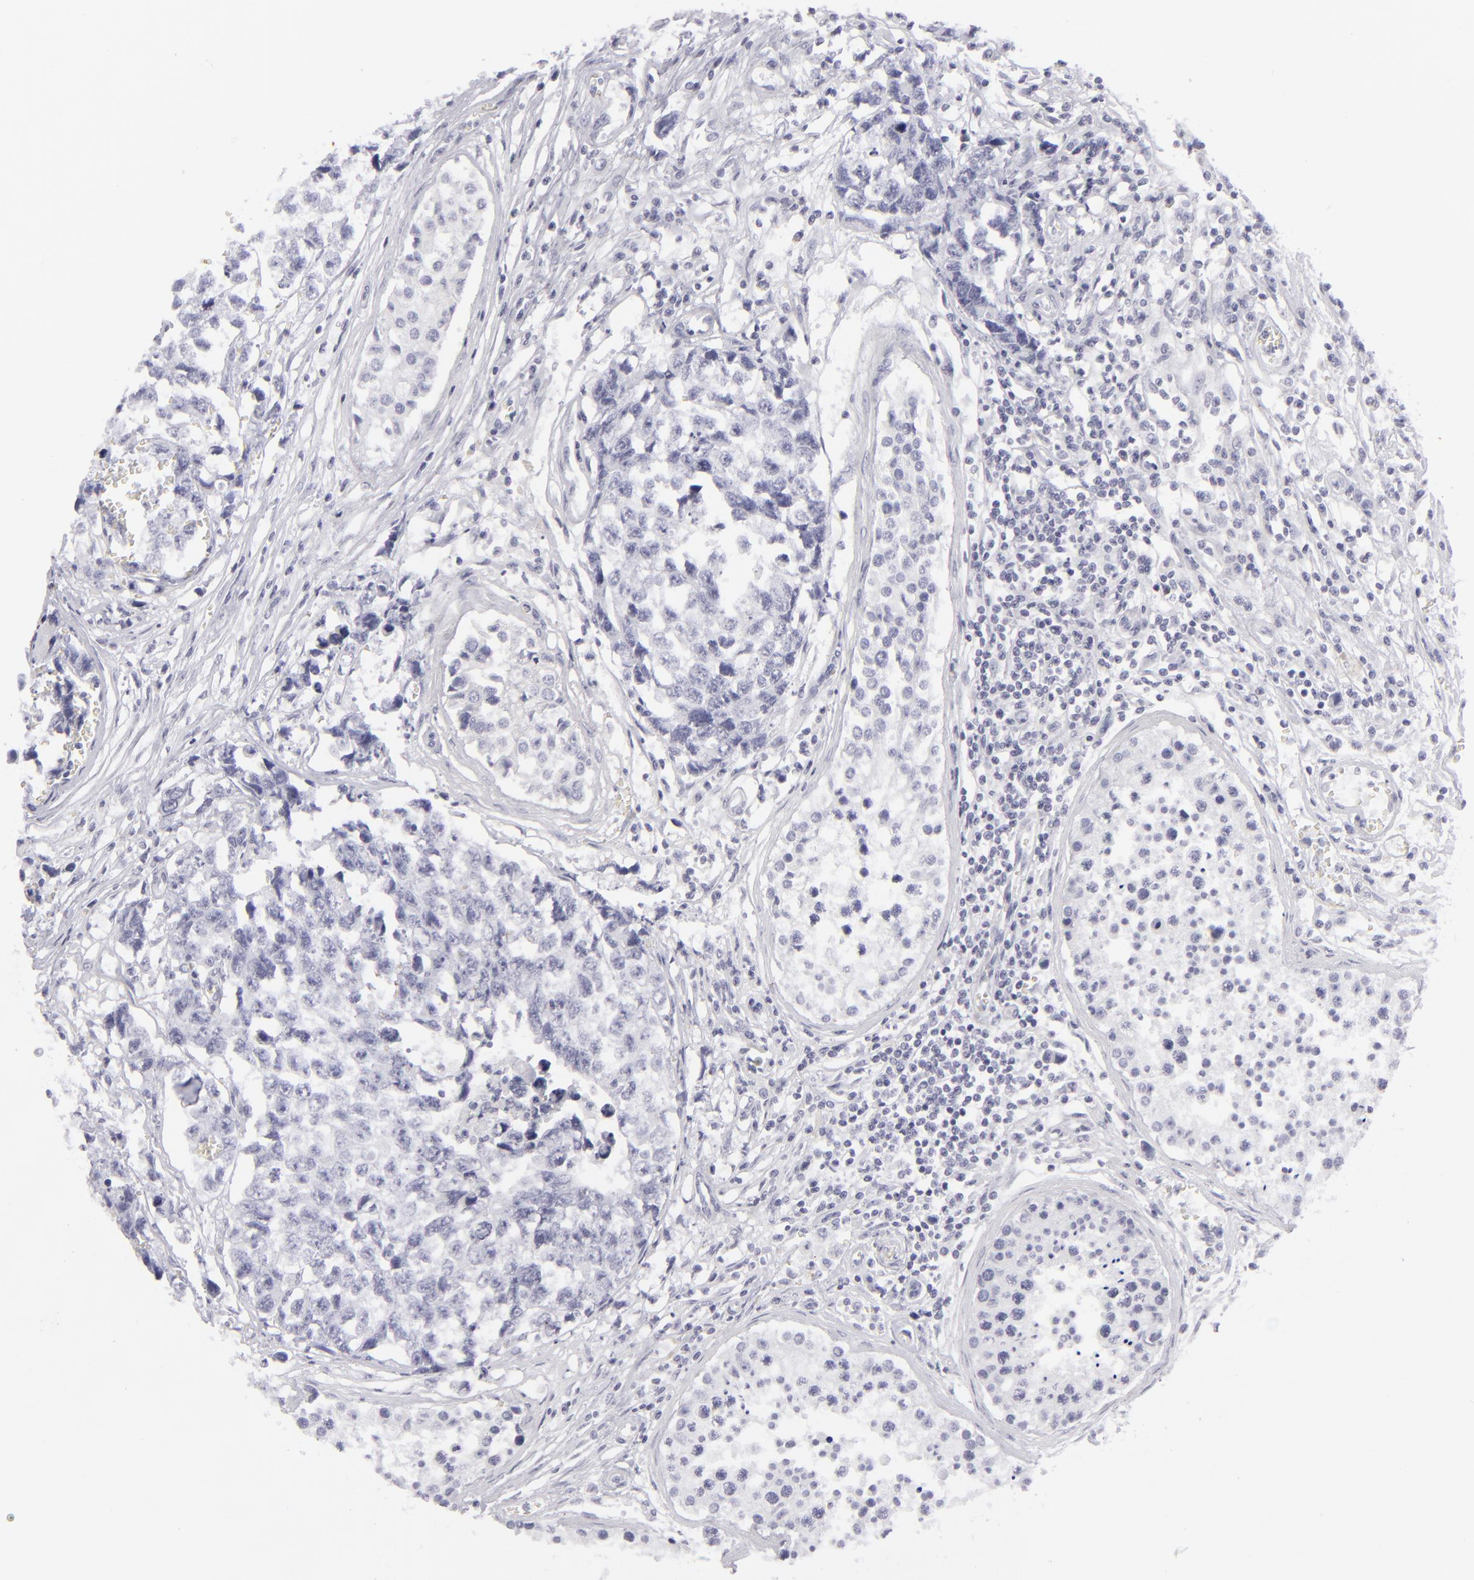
{"staining": {"intensity": "negative", "quantity": "none", "location": "none"}, "tissue": "testis cancer", "cell_type": "Tumor cells", "image_type": "cancer", "snomed": [{"axis": "morphology", "description": "Carcinoma, Embryonal, NOS"}, {"axis": "topography", "description": "Testis"}], "caption": "Immunohistochemistry of human testis cancer displays no expression in tumor cells.", "gene": "KRT1", "patient": {"sex": "male", "age": 31}}